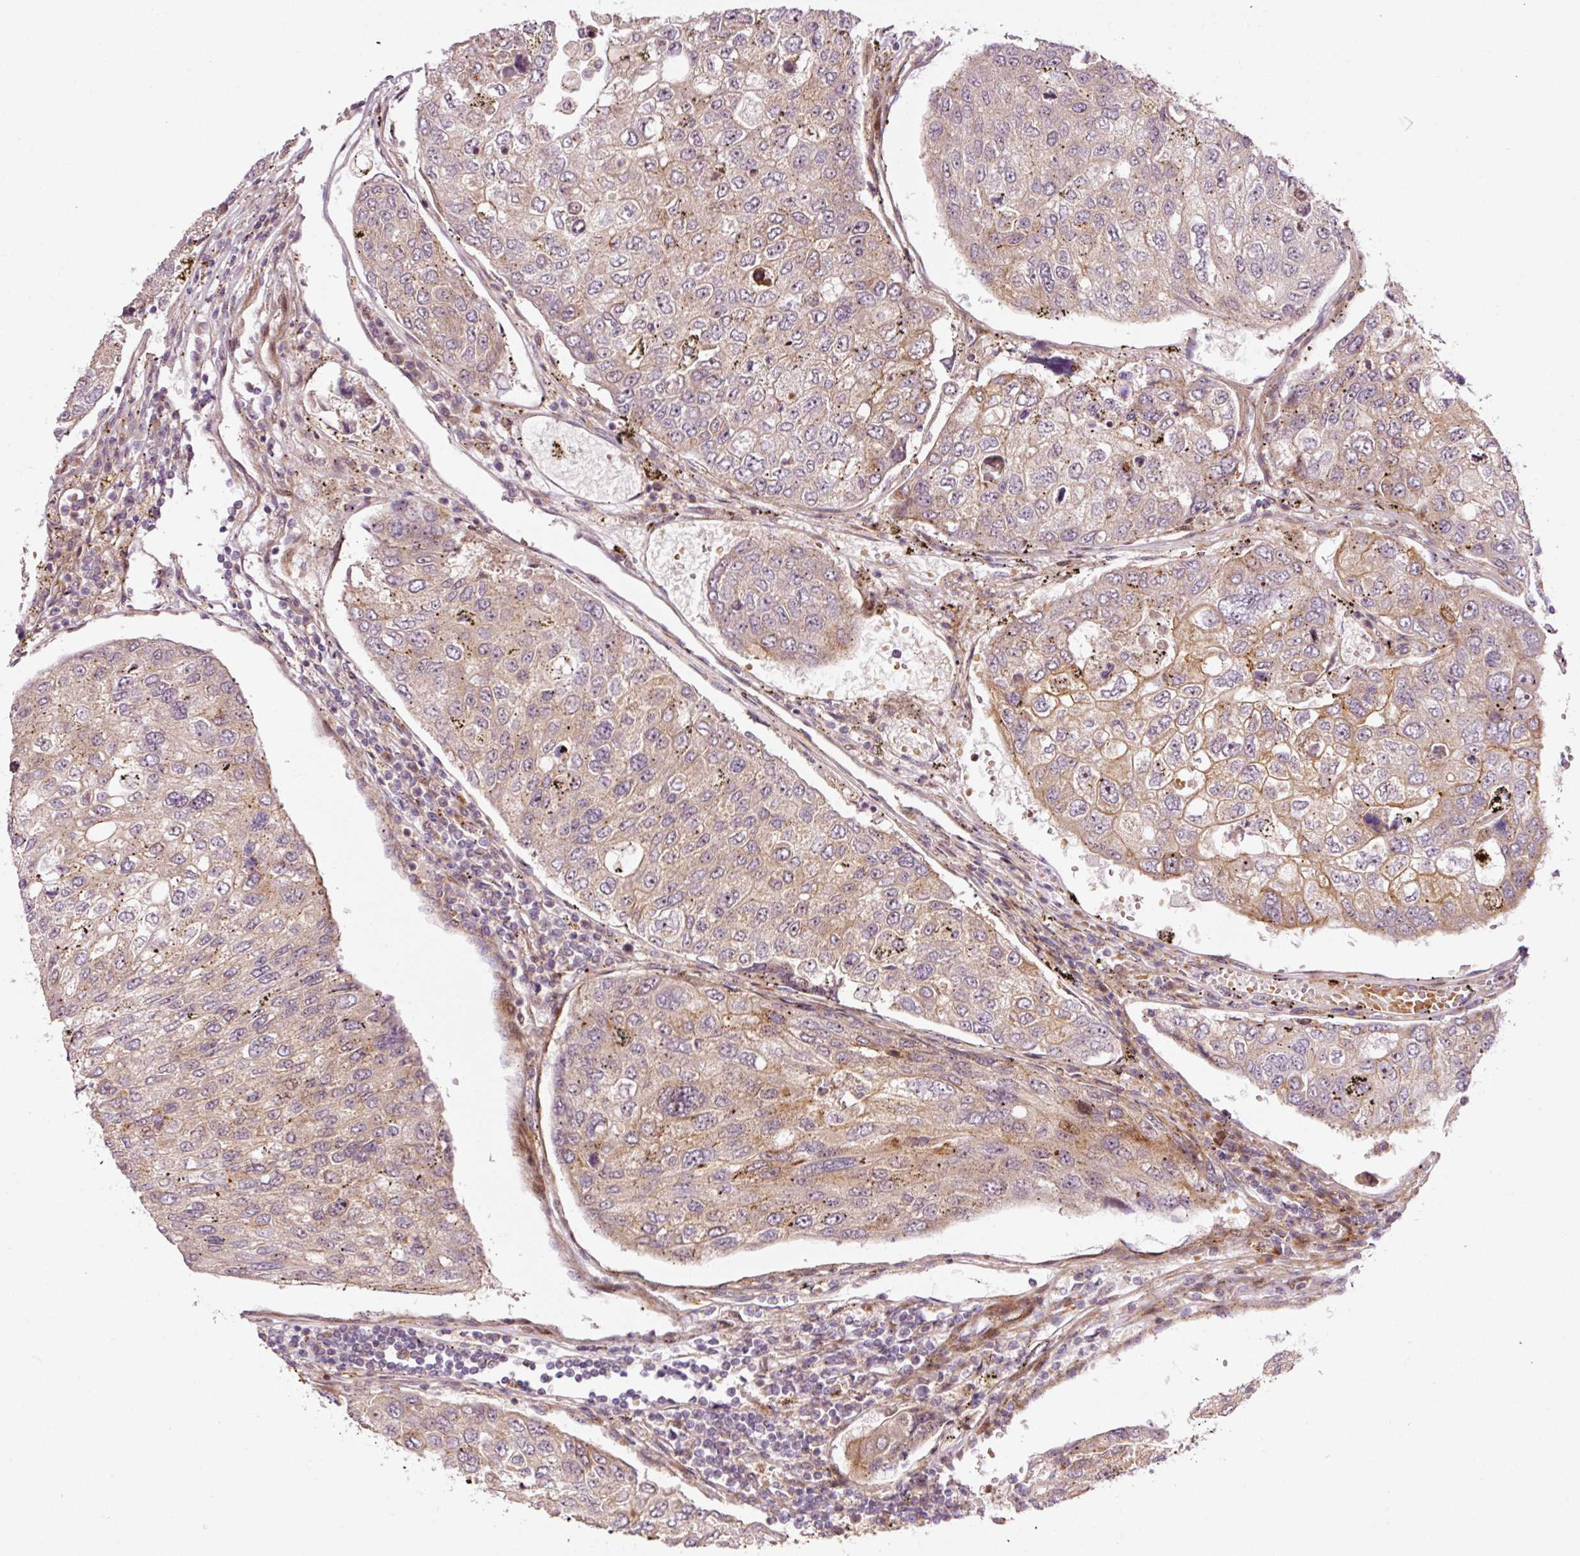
{"staining": {"intensity": "weak", "quantity": "25%-75%", "location": "cytoplasmic/membranous"}, "tissue": "urothelial cancer", "cell_type": "Tumor cells", "image_type": "cancer", "snomed": [{"axis": "morphology", "description": "Urothelial carcinoma, High grade"}, {"axis": "topography", "description": "Lymph node"}, {"axis": "topography", "description": "Urinary bladder"}], "caption": "IHC of urothelial carcinoma (high-grade) exhibits low levels of weak cytoplasmic/membranous staining in about 25%-75% of tumor cells. (Stains: DAB (3,3'-diaminobenzidine) in brown, nuclei in blue, Microscopy: brightfield microscopy at high magnification).", "gene": "ANKRD20A1", "patient": {"sex": "male", "age": 51}}